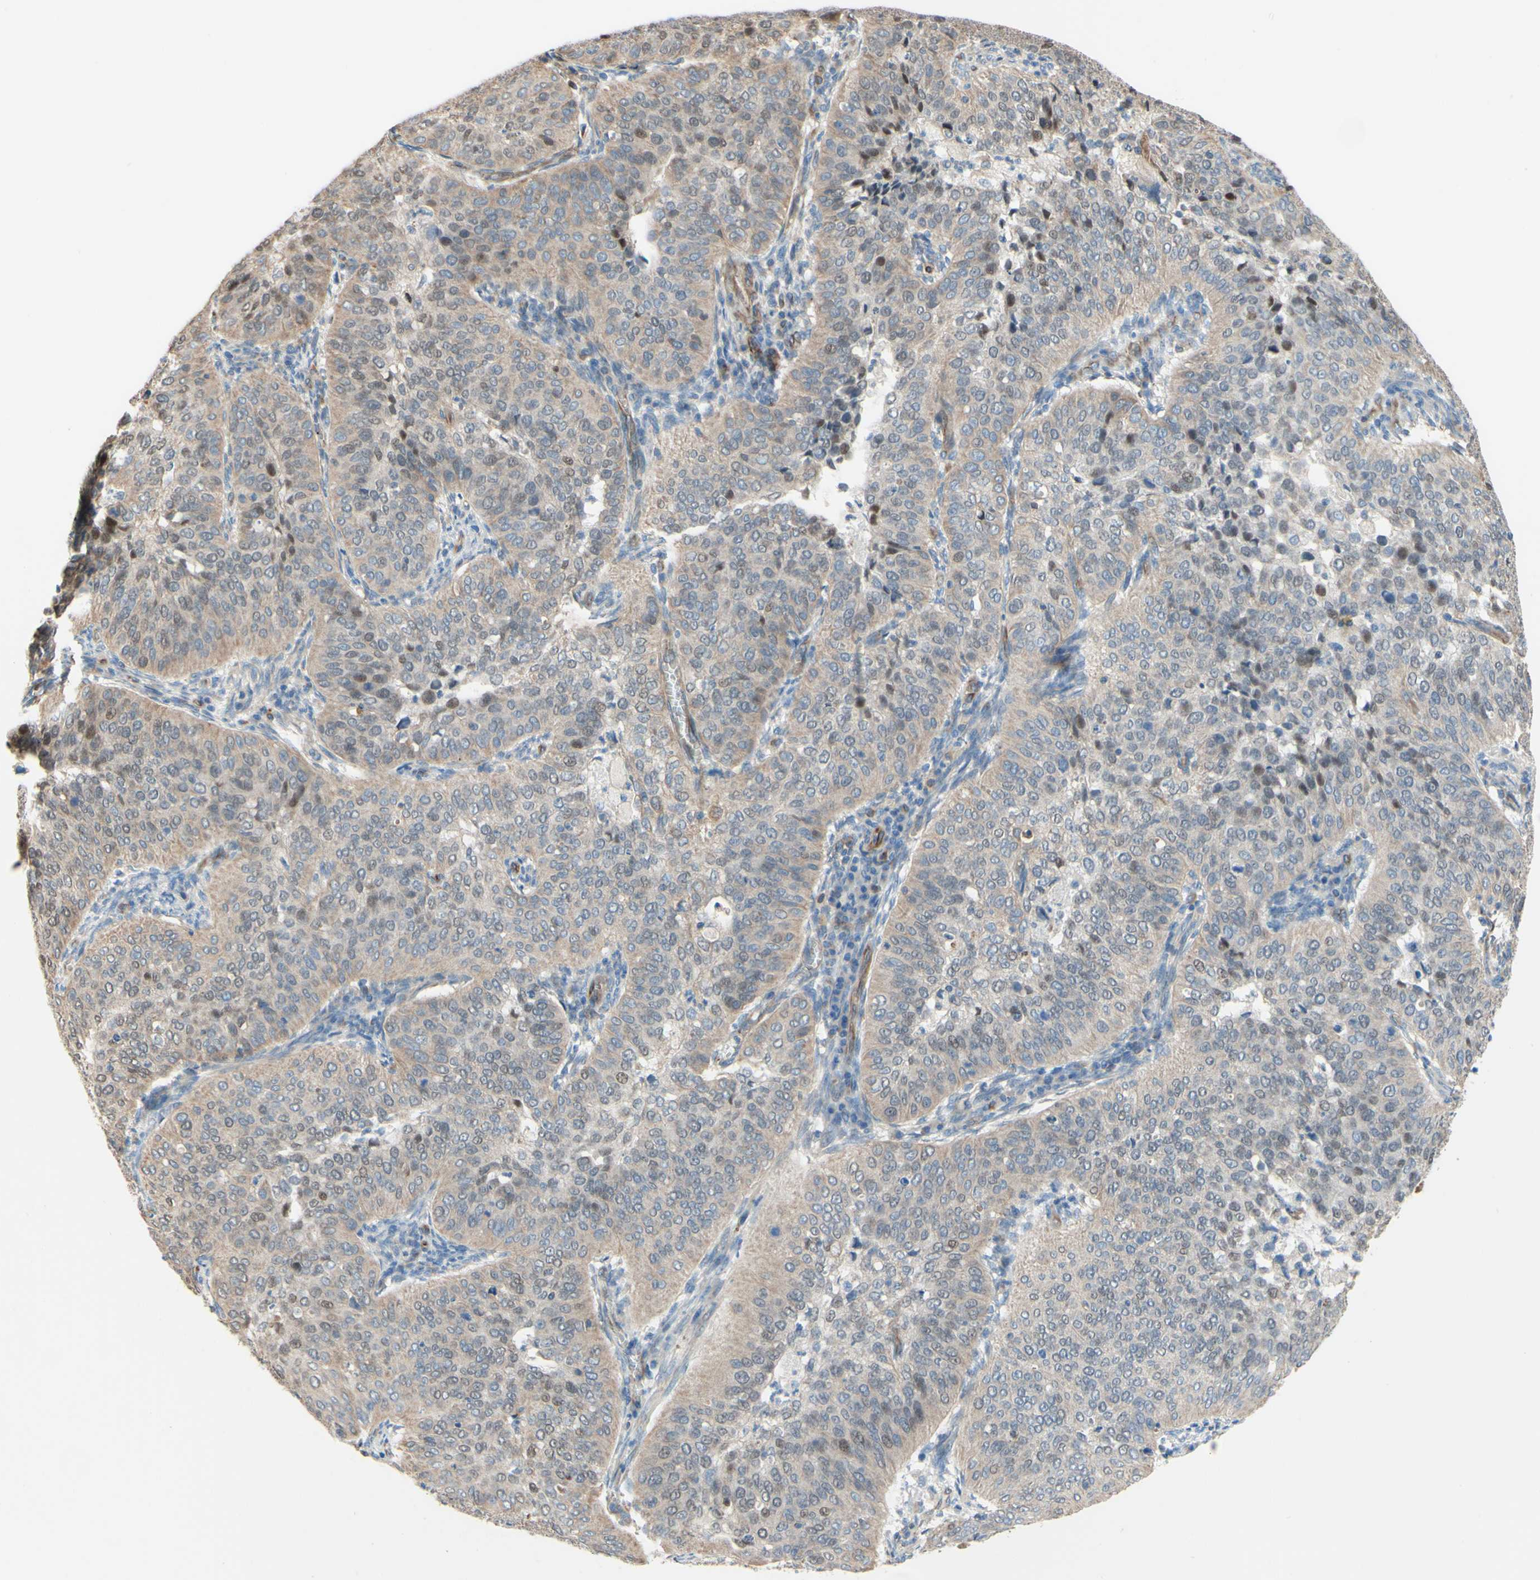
{"staining": {"intensity": "weak", "quantity": ">75%", "location": "cytoplasmic/membranous,nuclear"}, "tissue": "cervical cancer", "cell_type": "Tumor cells", "image_type": "cancer", "snomed": [{"axis": "morphology", "description": "Normal tissue, NOS"}, {"axis": "morphology", "description": "Squamous cell carcinoma, NOS"}, {"axis": "topography", "description": "Cervix"}], "caption": "IHC histopathology image of neoplastic tissue: squamous cell carcinoma (cervical) stained using immunohistochemistry displays low levels of weak protein expression localized specifically in the cytoplasmic/membranous and nuclear of tumor cells, appearing as a cytoplasmic/membranous and nuclear brown color.", "gene": "ENDOD1", "patient": {"sex": "female", "age": 39}}